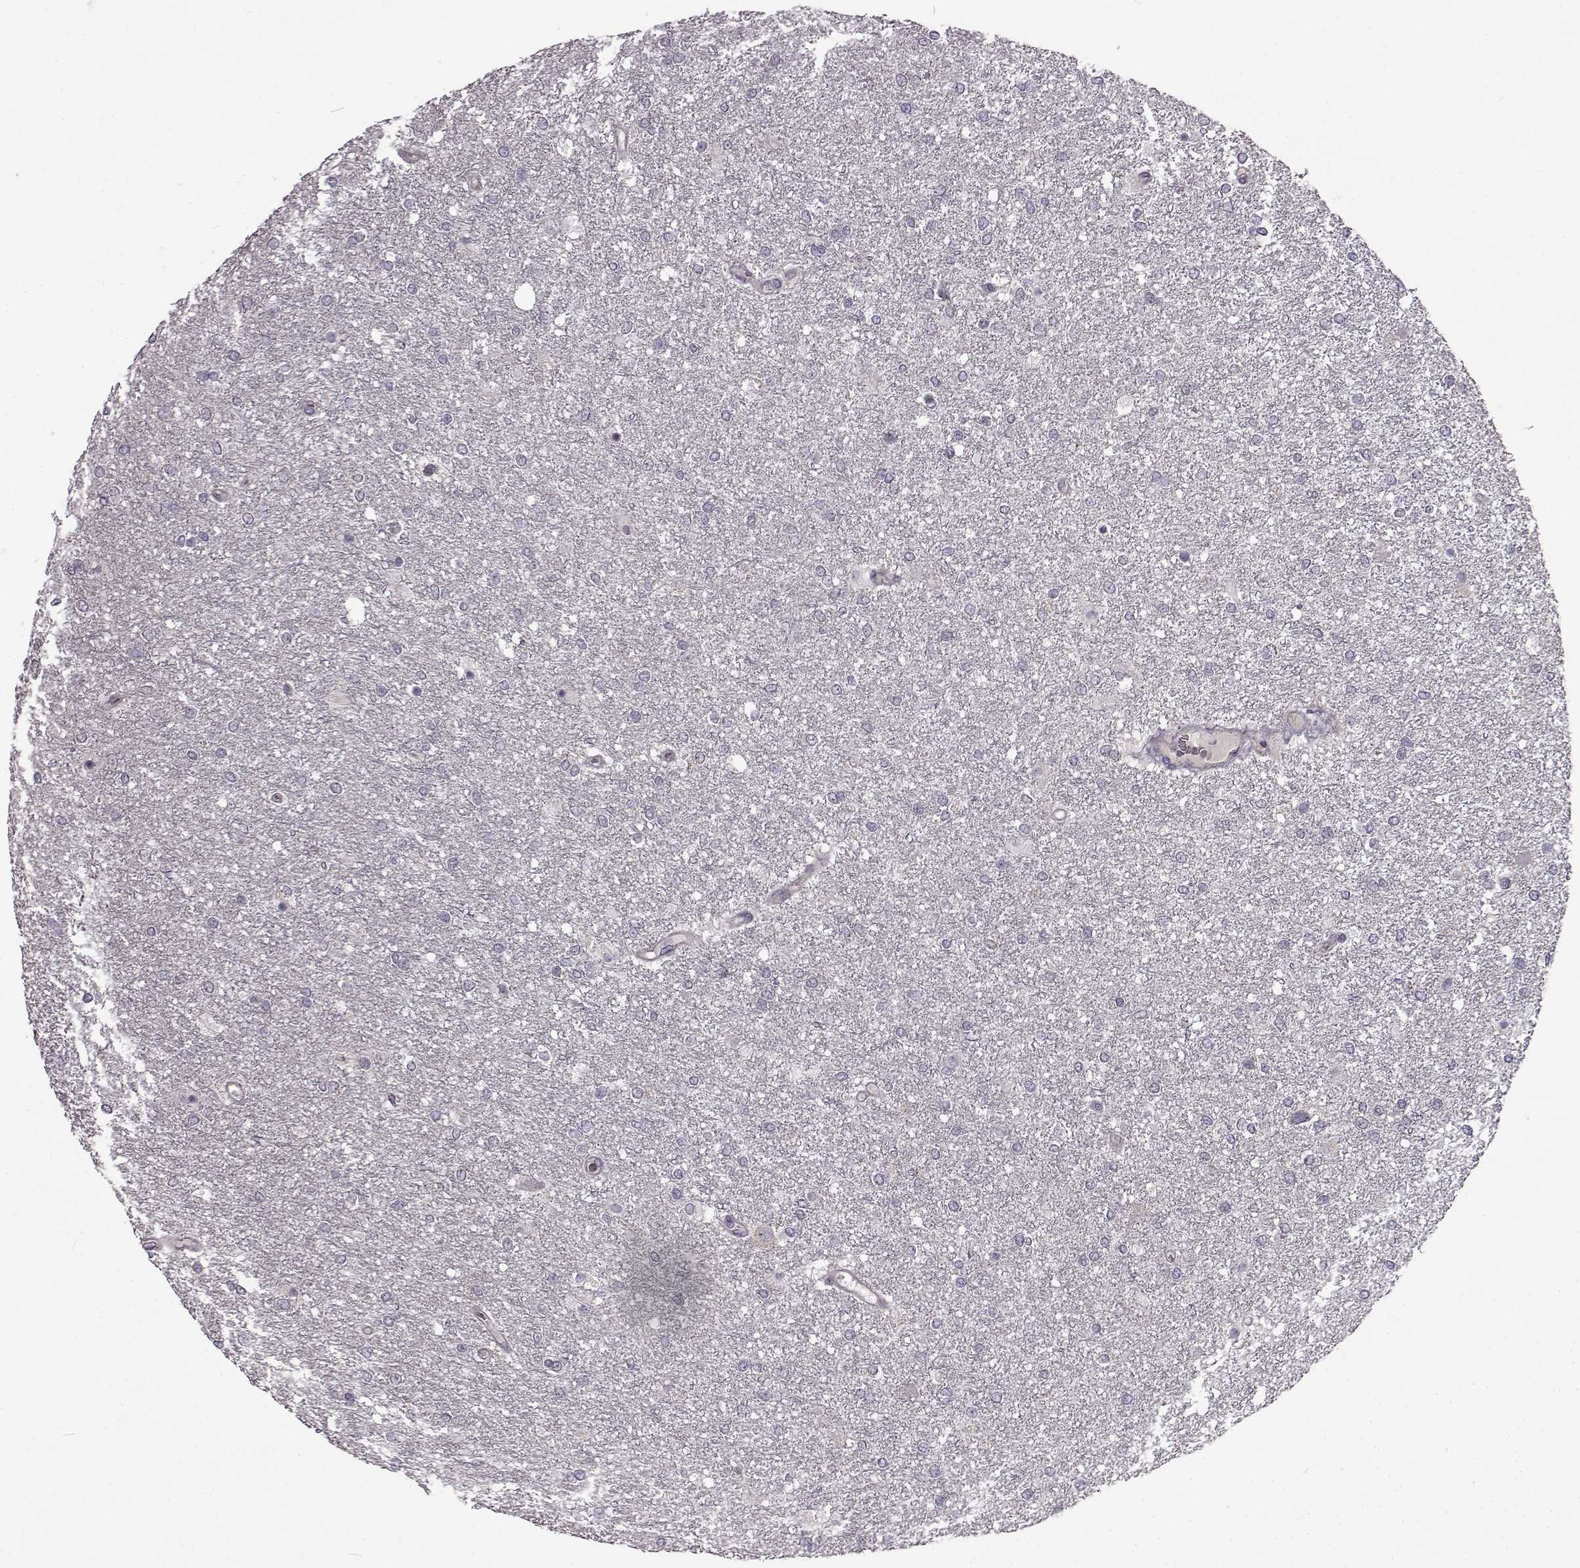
{"staining": {"intensity": "negative", "quantity": "none", "location": "none"}, "tissue": "glioma", "cell_type": "Tumor cells", "image_type": "cancer", "snomed": [{"axis": "morphology", "description": "Glioma, malignant, High grade"}, {"axis": "topography", "description": "Brain"}], "caption": "Tumor cells show no significant protein positivity in glioma.", "gene": "B3GNT6", "patient": {"sex": "female", "age": 61}}